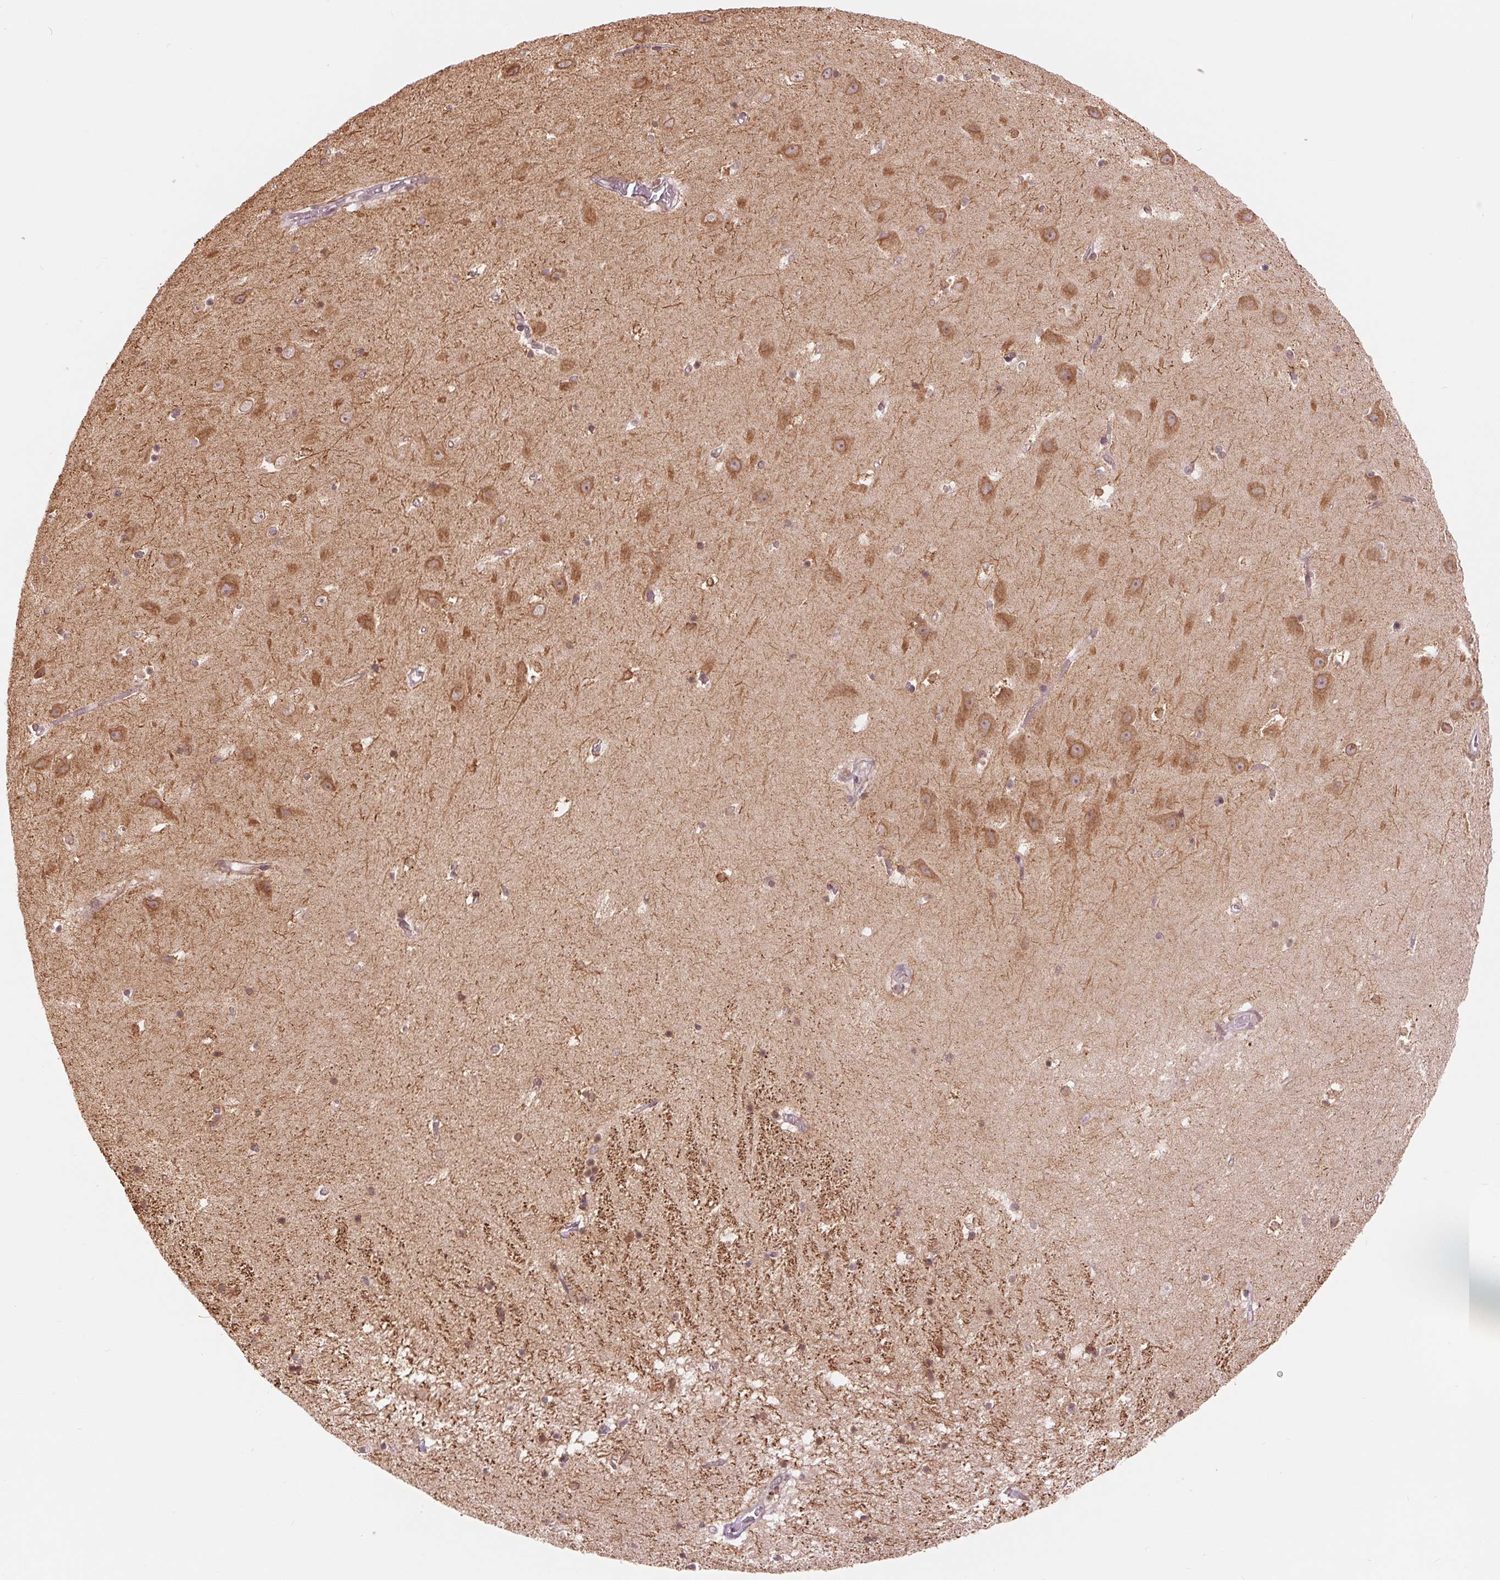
{"staining": {"intensity": "moderate", "quantity": "25%-75%", "location": "cytoplasmic/membranous"}, "tissue": "hippocampus", "cell_type": "Glial cells", "image_type": "normal", "snomed": [{"axis": "morphology", "description": "Normal tissue, NOS"}, {"axis": "topography", "description": "Hippocampus"}], "caption": "IHC (DAB (3,3'-diaminobenzidine)) staining of normal hippocampus displays moderate cytoplasmic/membranous protein expression in about 25%-75% of glial cells.", "gene": "TECR", "patient": {"sex": "male", "age": 58}}